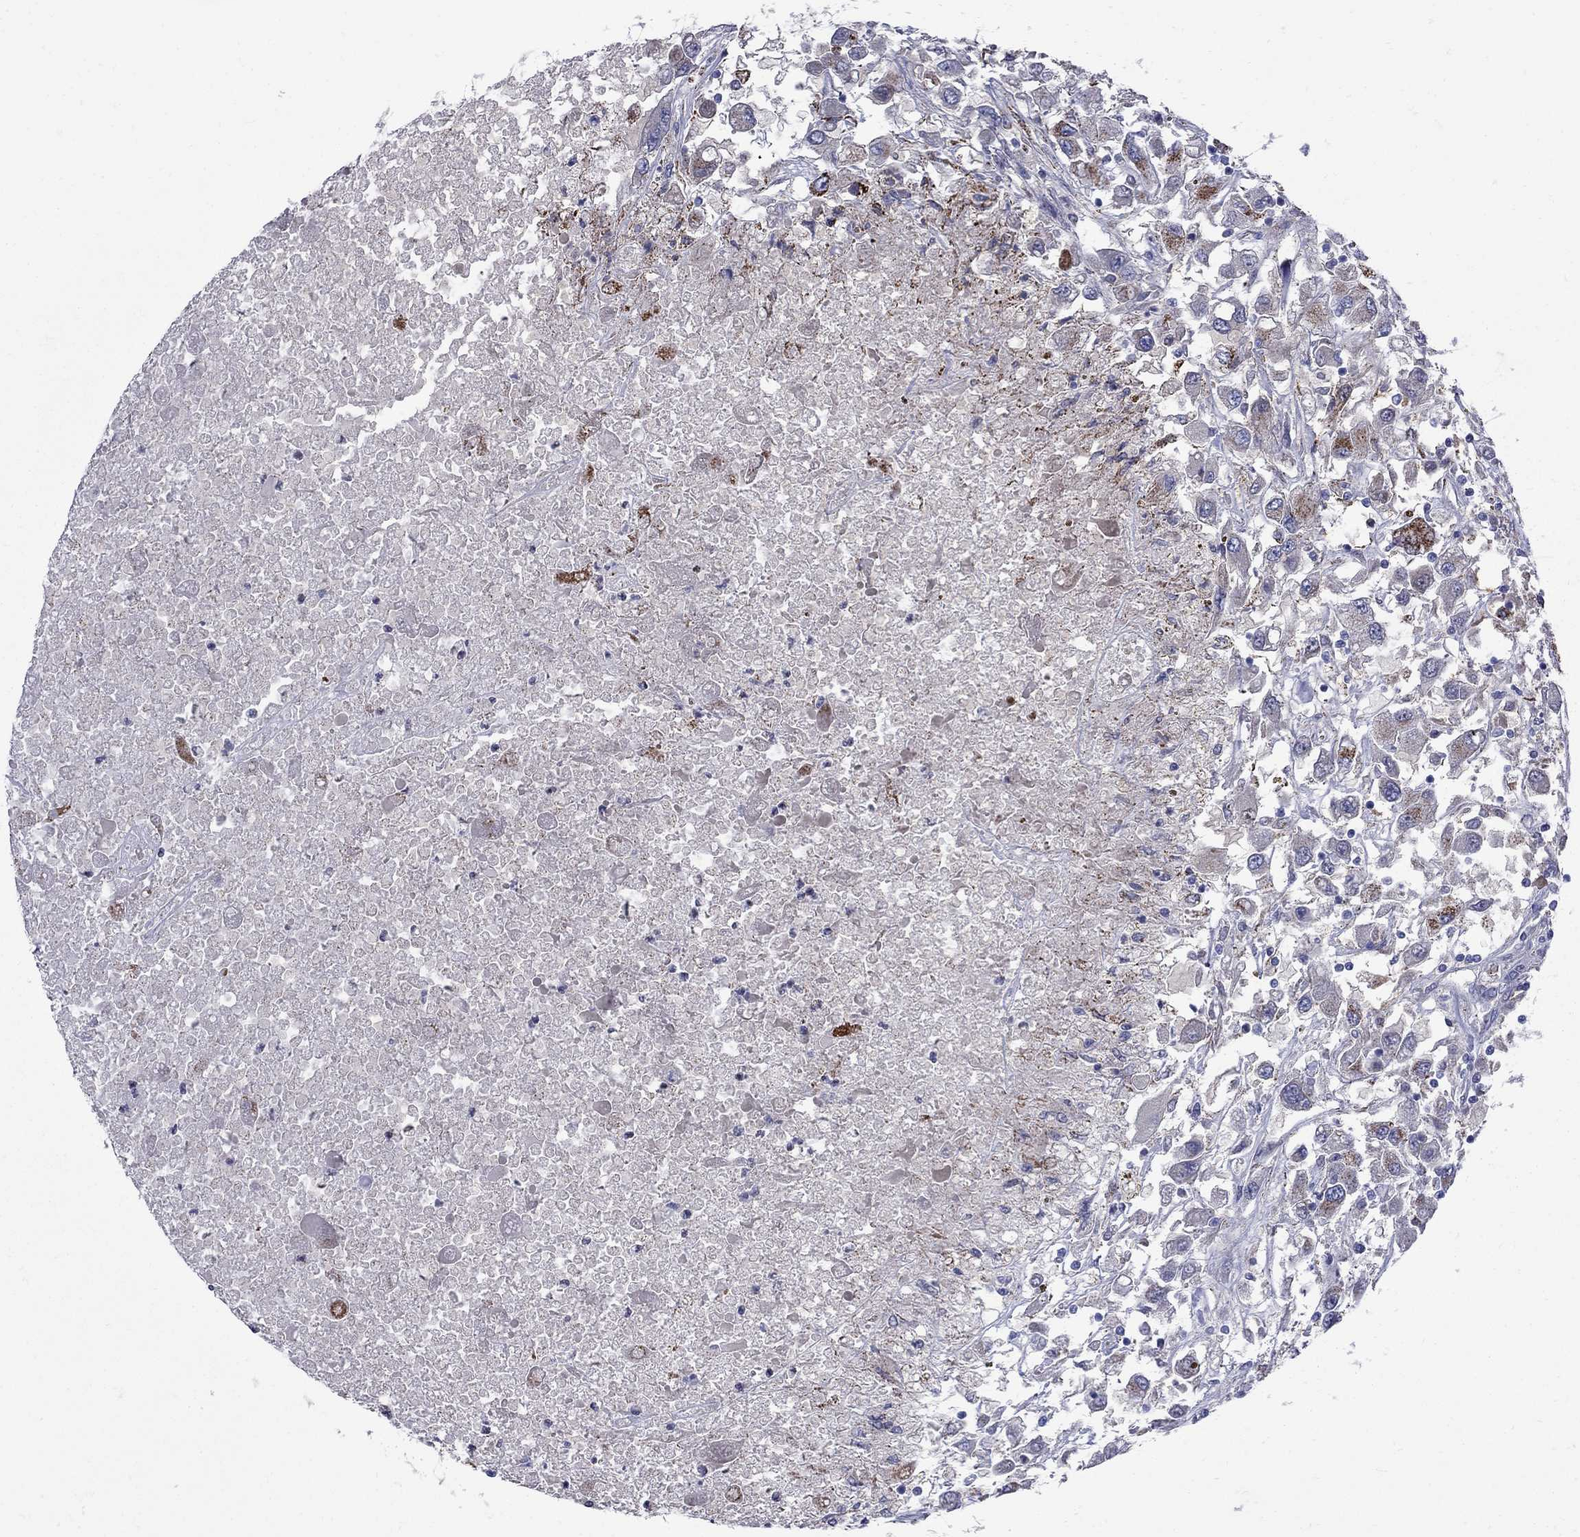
{"staining": {"intensity": "moderate", "quantity": "<25%", "location": "cytoplasmic/membranous"}, "tissue": "renal cancer", "cell_type": "Tumor cells", "image_type": "cancer", "snomed": [{"axis": "morphology", "description": "Adenocarcinoma, NOS"}, {"axis": "topography", "description": "Kidney"}], "caption": "Renal cancer was stained to show a protein in brown. There is low levels of moderate cytoplasmic/membranous staining in about <25% of tumor cells.", "gene": "SESTD1", "patient": {"sex": "female", "age": 67}}